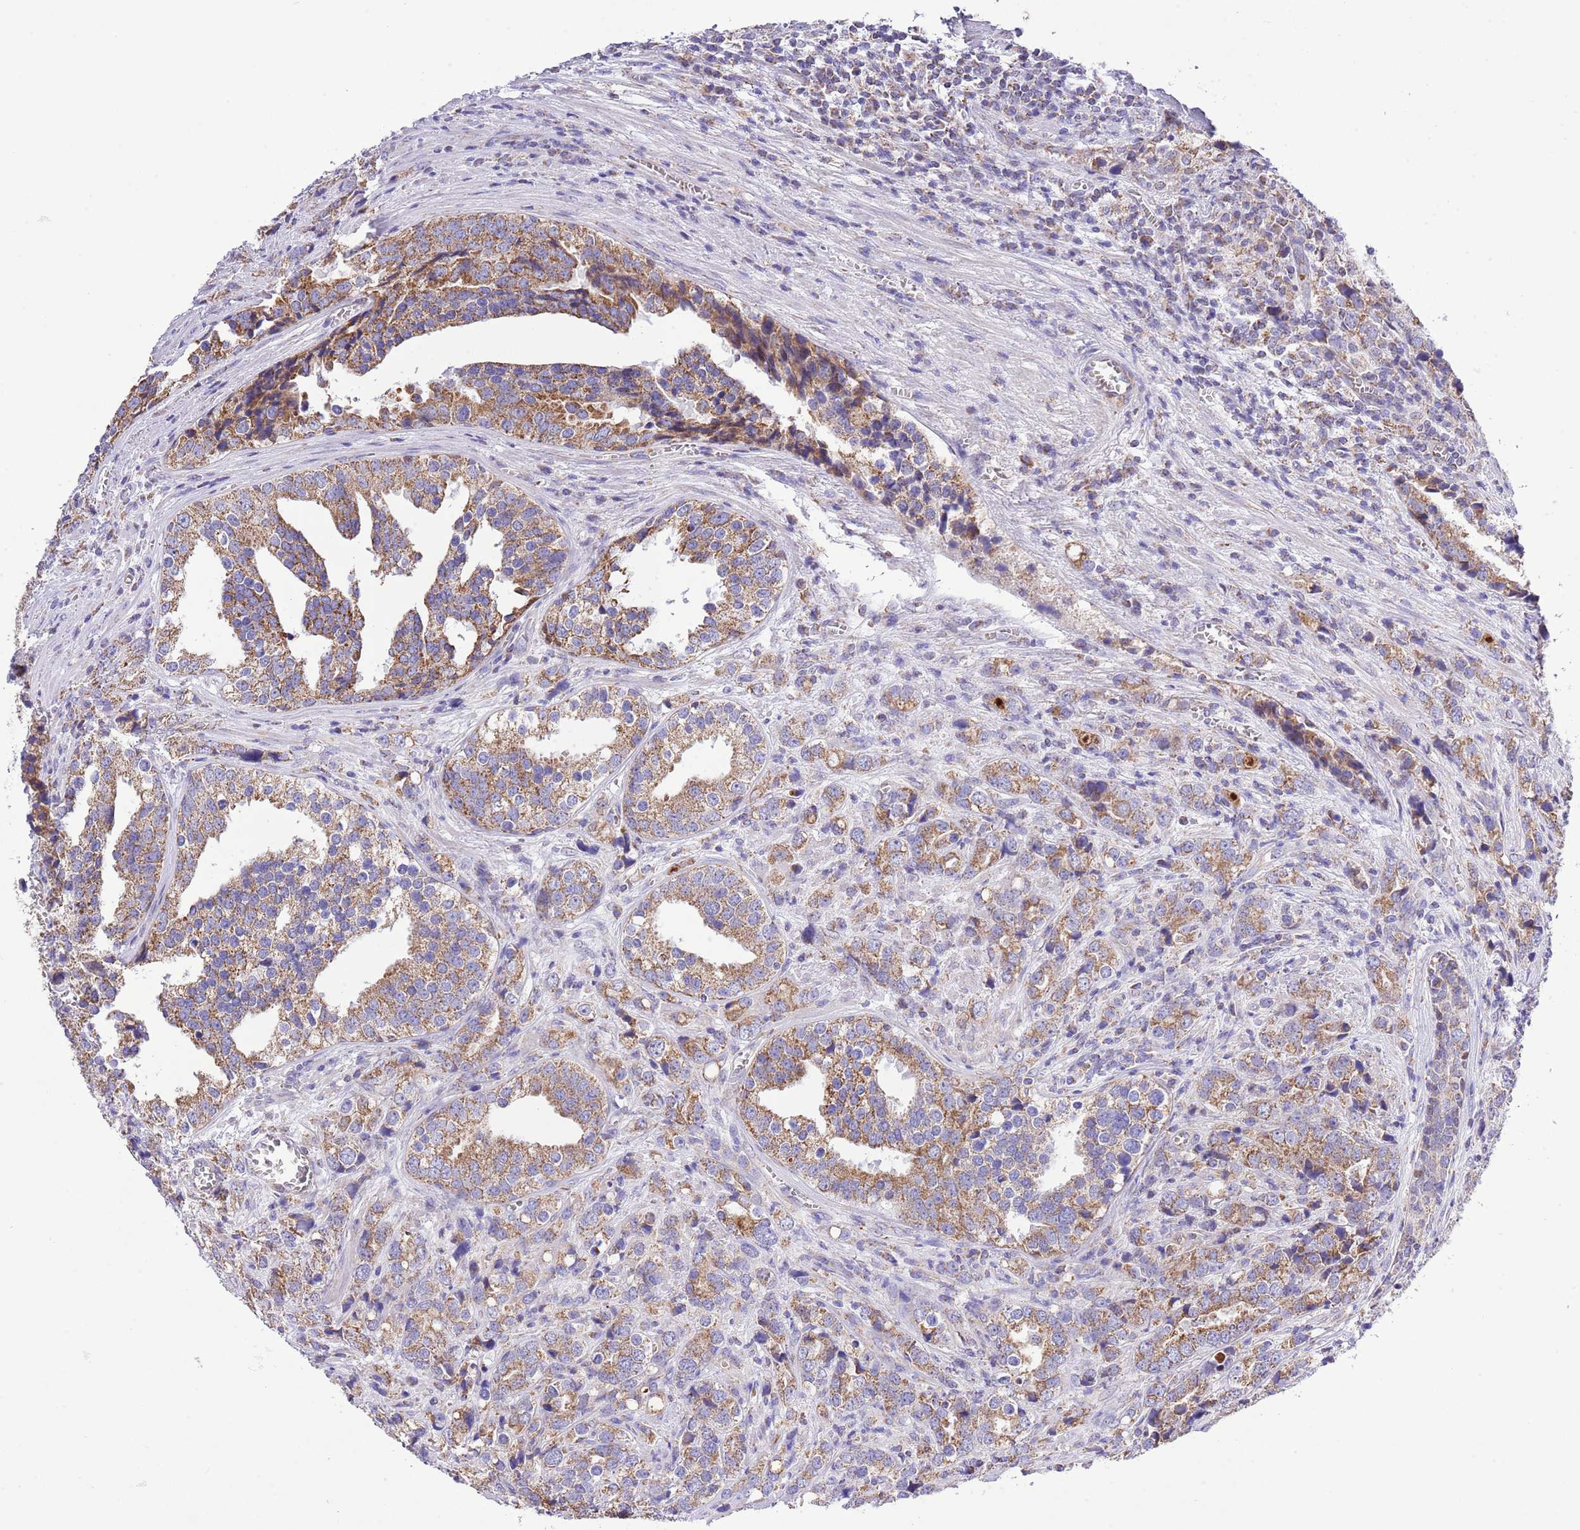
{"staining": {"intensity": "moderate", "quantity": ">75%", "location": "cytoplasmic/membranous"}, "tissue": "prostate cancer", "cell_type": "Tumor cells", "image_type": "cancer", "snomed": [{"axis": "morphology", "description": "Adenocarcinoma, High grade"}, {"axis": "topography", "description": "Prostate"}], "caption": "Approximately >75% of tumor cells in prostate cancer exhibit moderate cytoplasmic/membranous protein staining as visualized by brown immunohistochemical staining.", "gene": "TEKTIP1", "patient": {"sex": "male", "age": 71}}